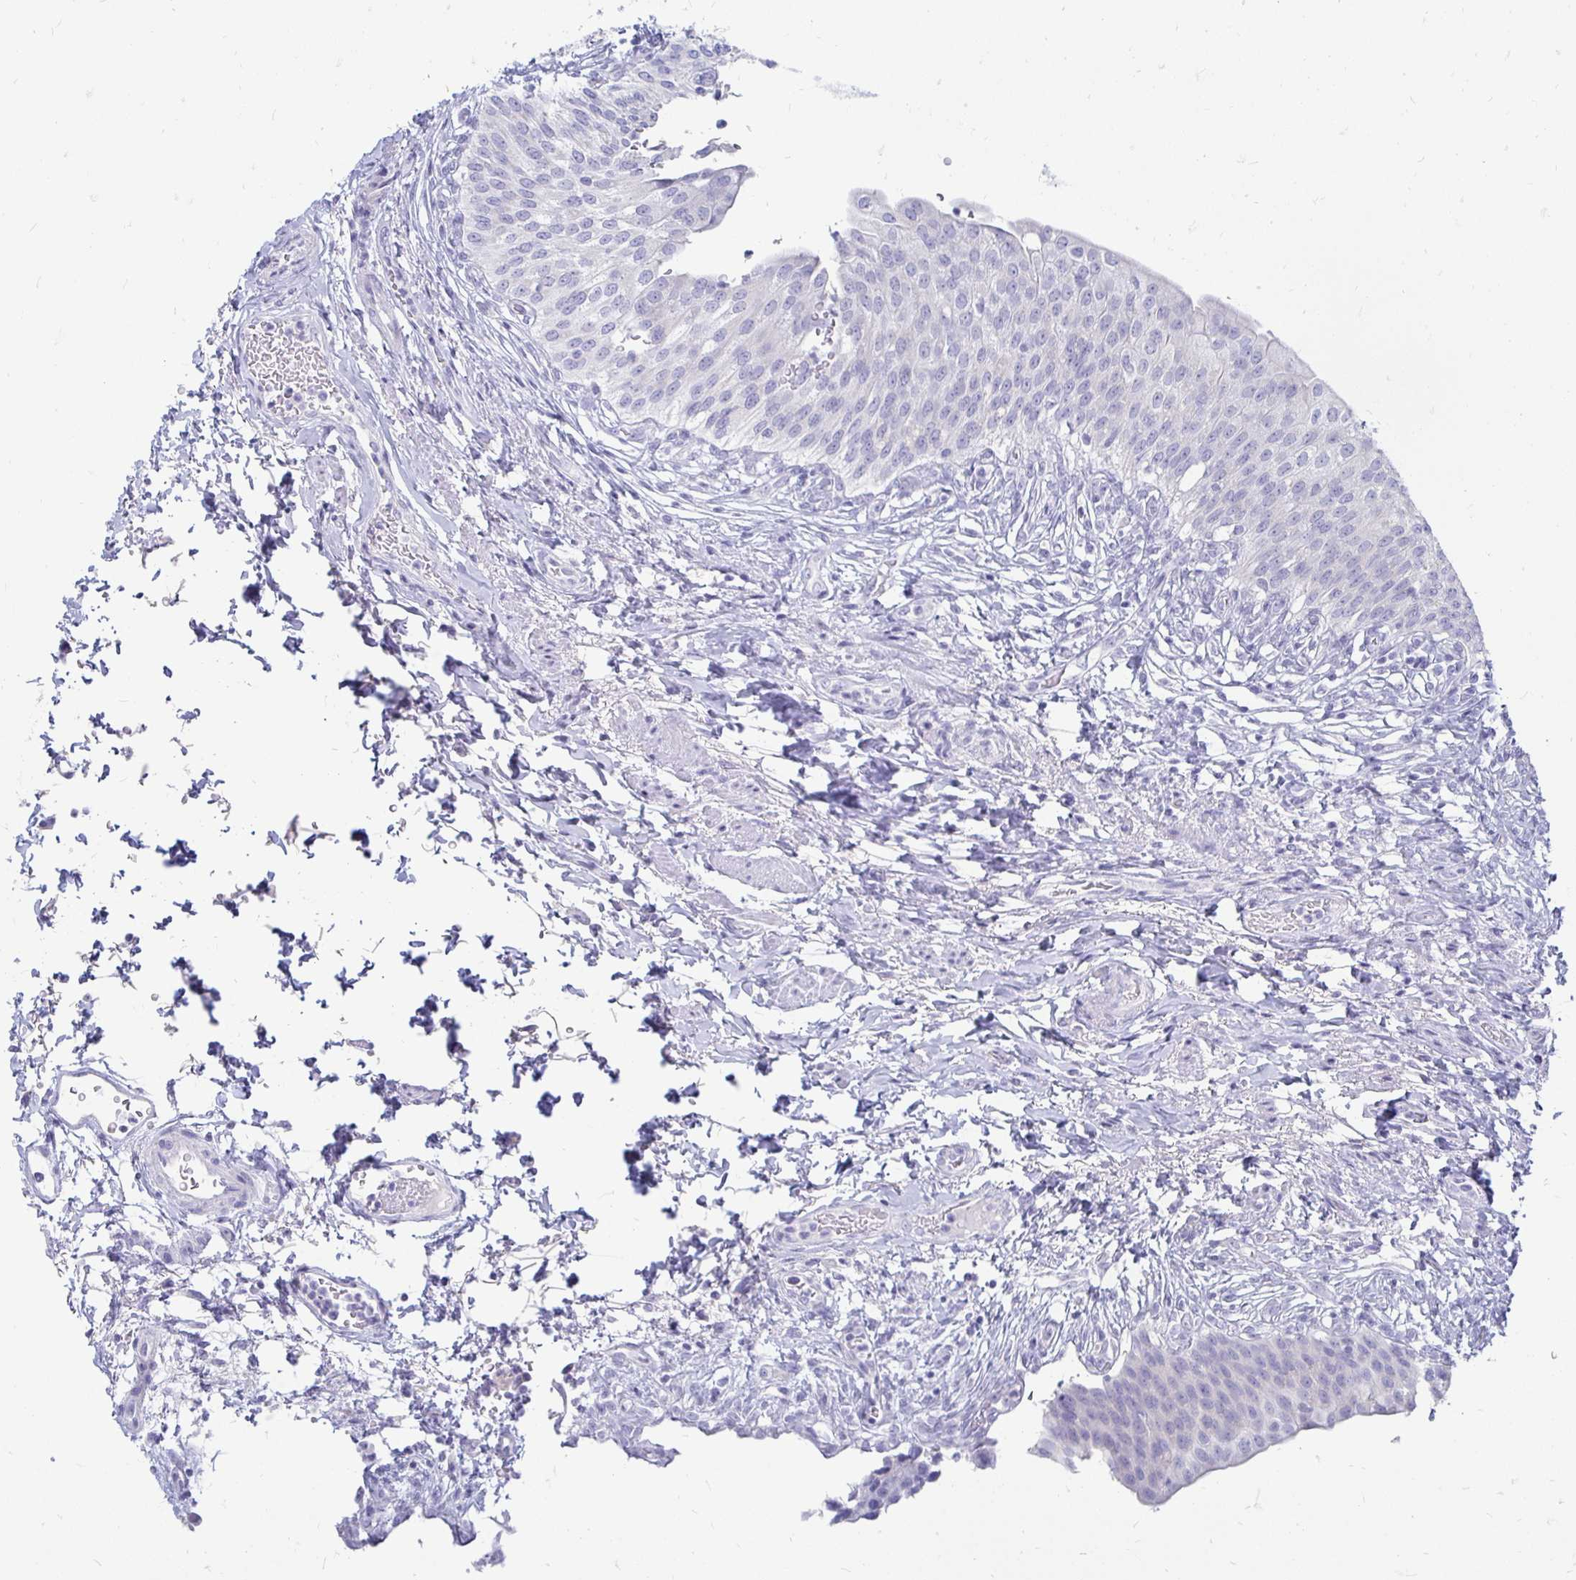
{"staining": {"intensity": "negative", "quantity": "none", "location": "none"}, "tissue": "urinary bladder", "cell_type": "Urothelial cells", "image_type": "normal", "snomed": [{"axis": "morphology", "description": "Normal tissue, NOS"}, {"axis": "topography", "description": "Urinary bladder"}, {"axis": "topography", "description": "Peripheral nerve tissue"}], "caption": "Immunohistochemistry image of unremarkable urinary bladder: urinary bladder stained with DAB (3,3'-diaminobenzidine) exhibits no significant protein expression in urothelial cells. (Immunohistochemistry, brightfield microscopy, high magnification).", "gene": "PEG10", "patient": {"sex": "female", "age": 60}}